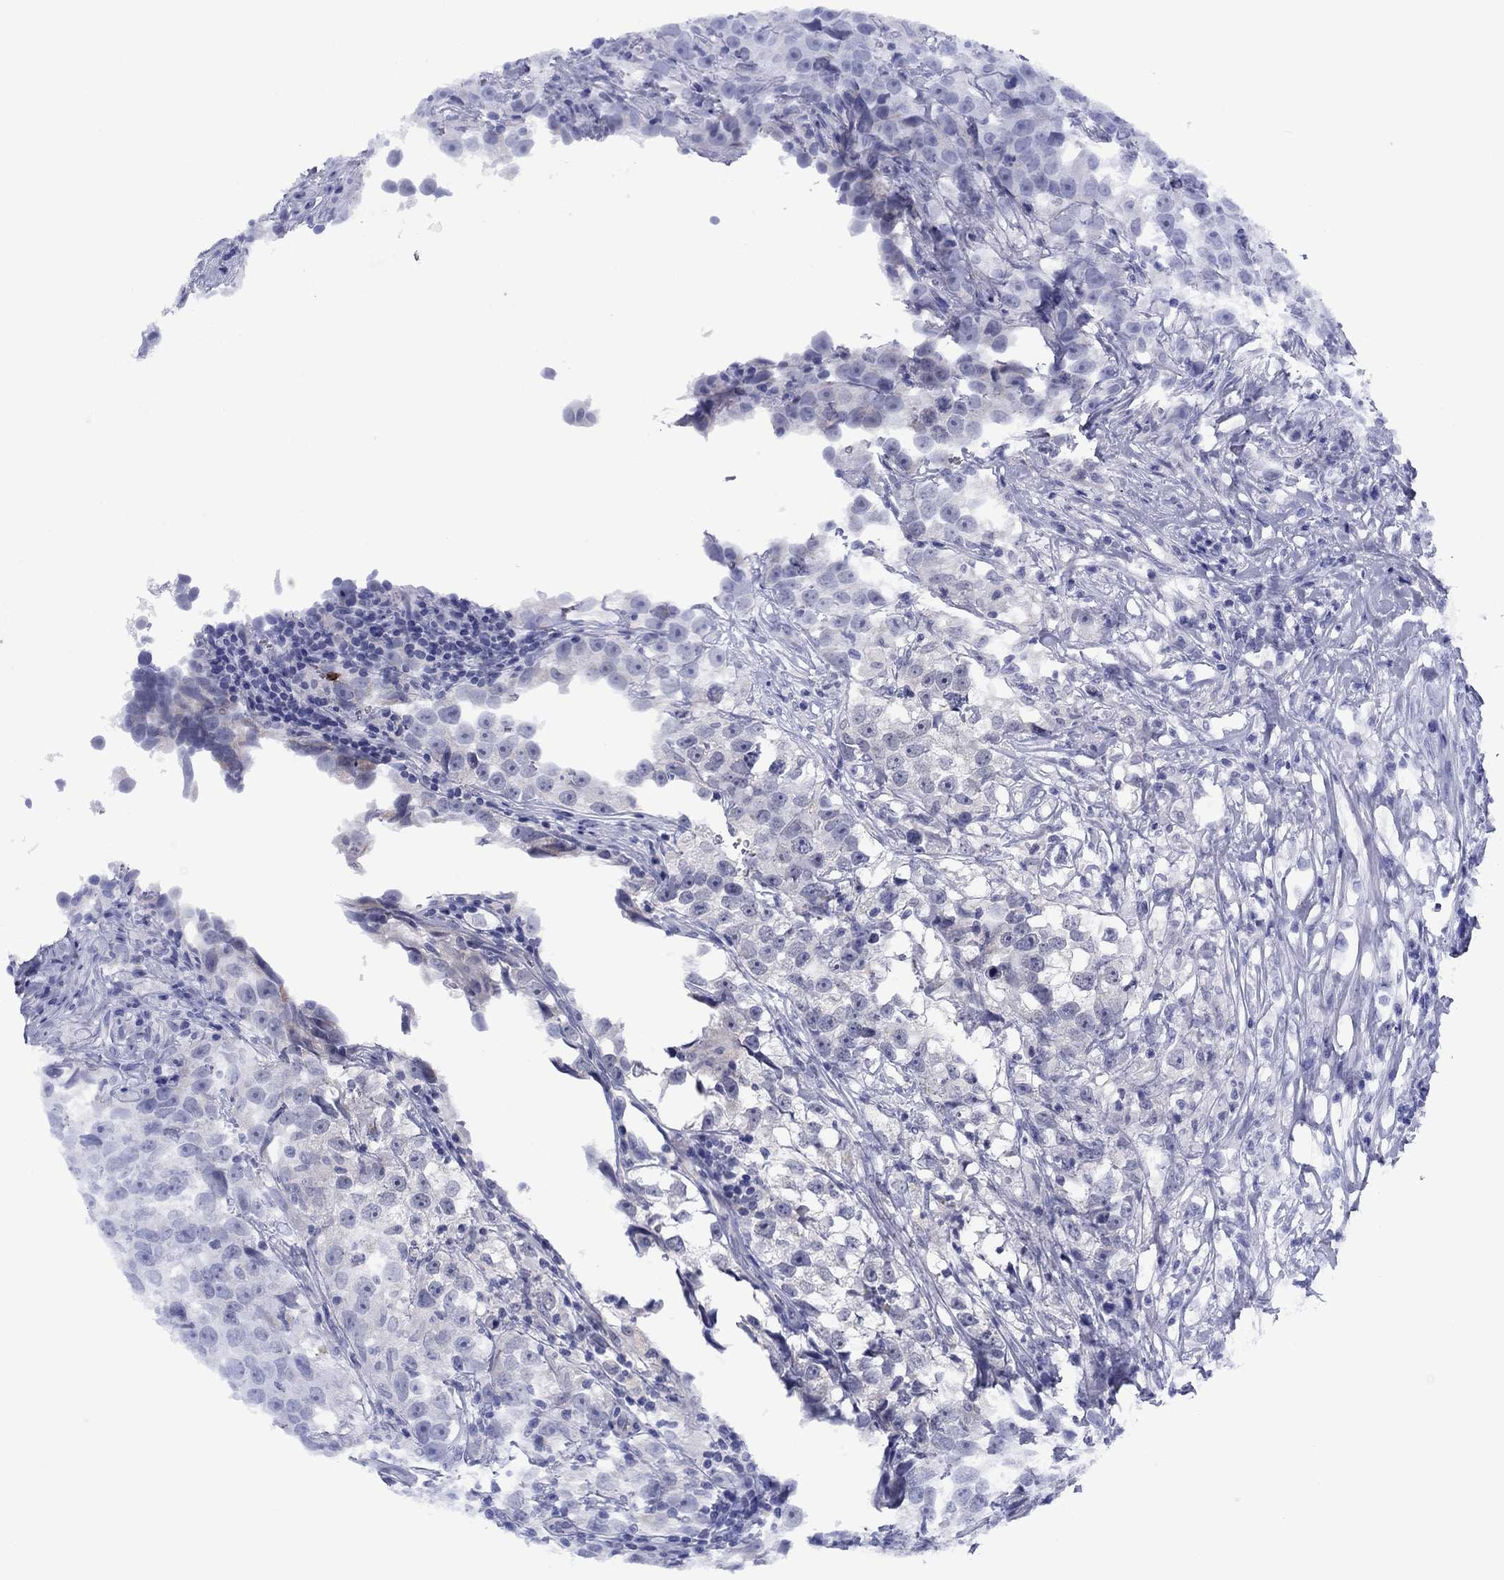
{"staining": {"intensity": "negative", "quantity": "none", "location": "none"}, "tissue": "testis cancer", "cell_type": "Tumor cells", "image_type": "cancer", "snomed": [{"axis": "morphology", "description": "Seminoma, NOS"}, {"axis": "topography", "description": "Testis"}], "caption": "High power microscopy image of an immunohistochemistry image of testis cancer, revealing no significant staining in tumor cells.", "gene": "TCFL5", "patient": {"sex": "male", "age": 46}}